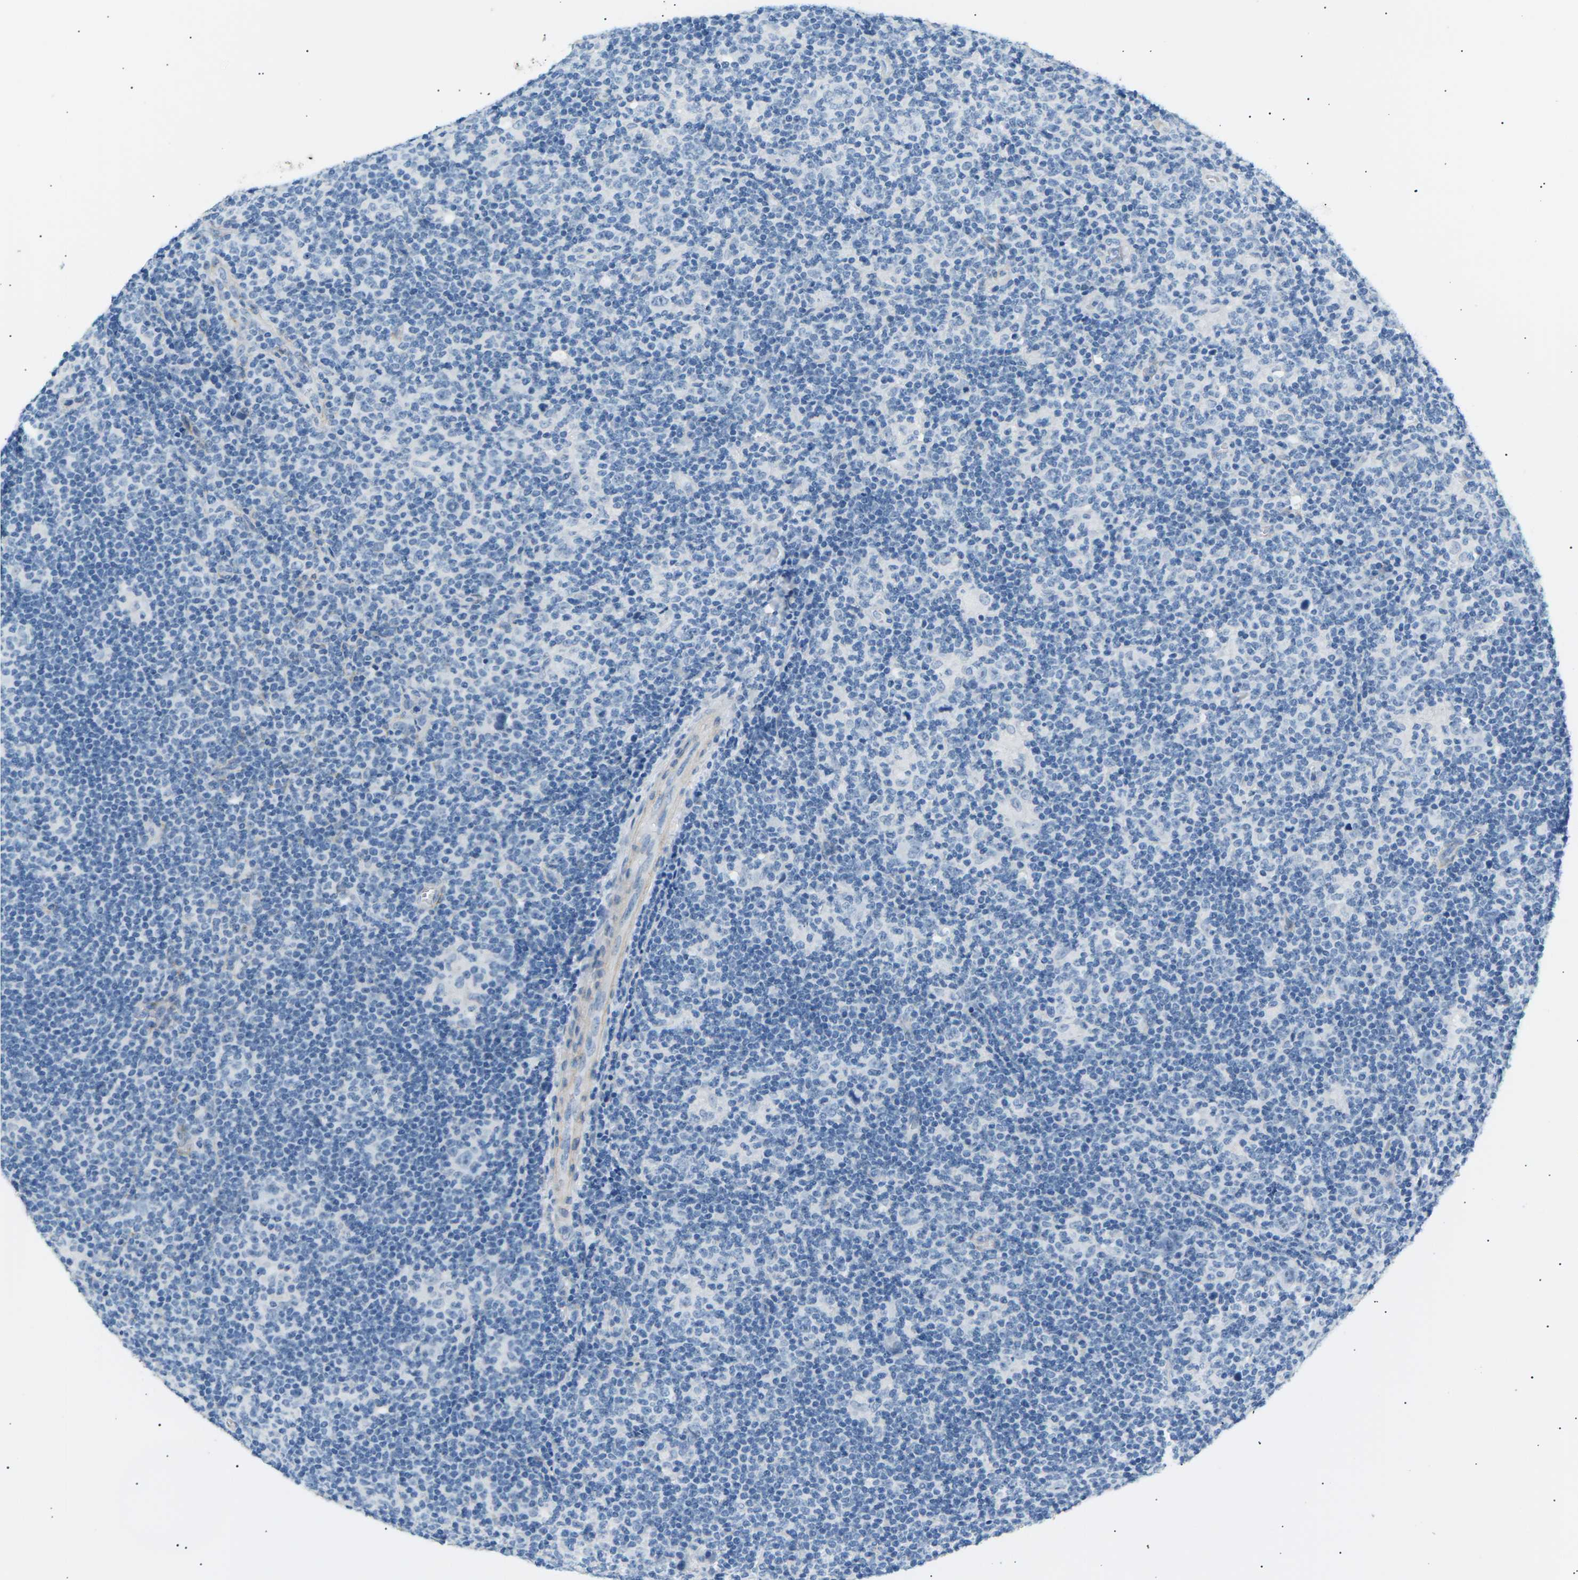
{"staining": {"intensity": "negative", "quantity": "none", "location": "none"}, "tissue": "lymphoma", "cell_type": "Tumor cells", "image_type": "cancer", "snomed": [{"axis": "morphology", "description": "Hodgkin's disease, NOS"}, {"axis": "topography", "description": "Lymph node"}], "caption": "Protein analysis of Hodgkin's disease displays no significant expression in tumor cells.", "gene": "SEPTIN5", "patient": {"sex": "female", "age": 57}}